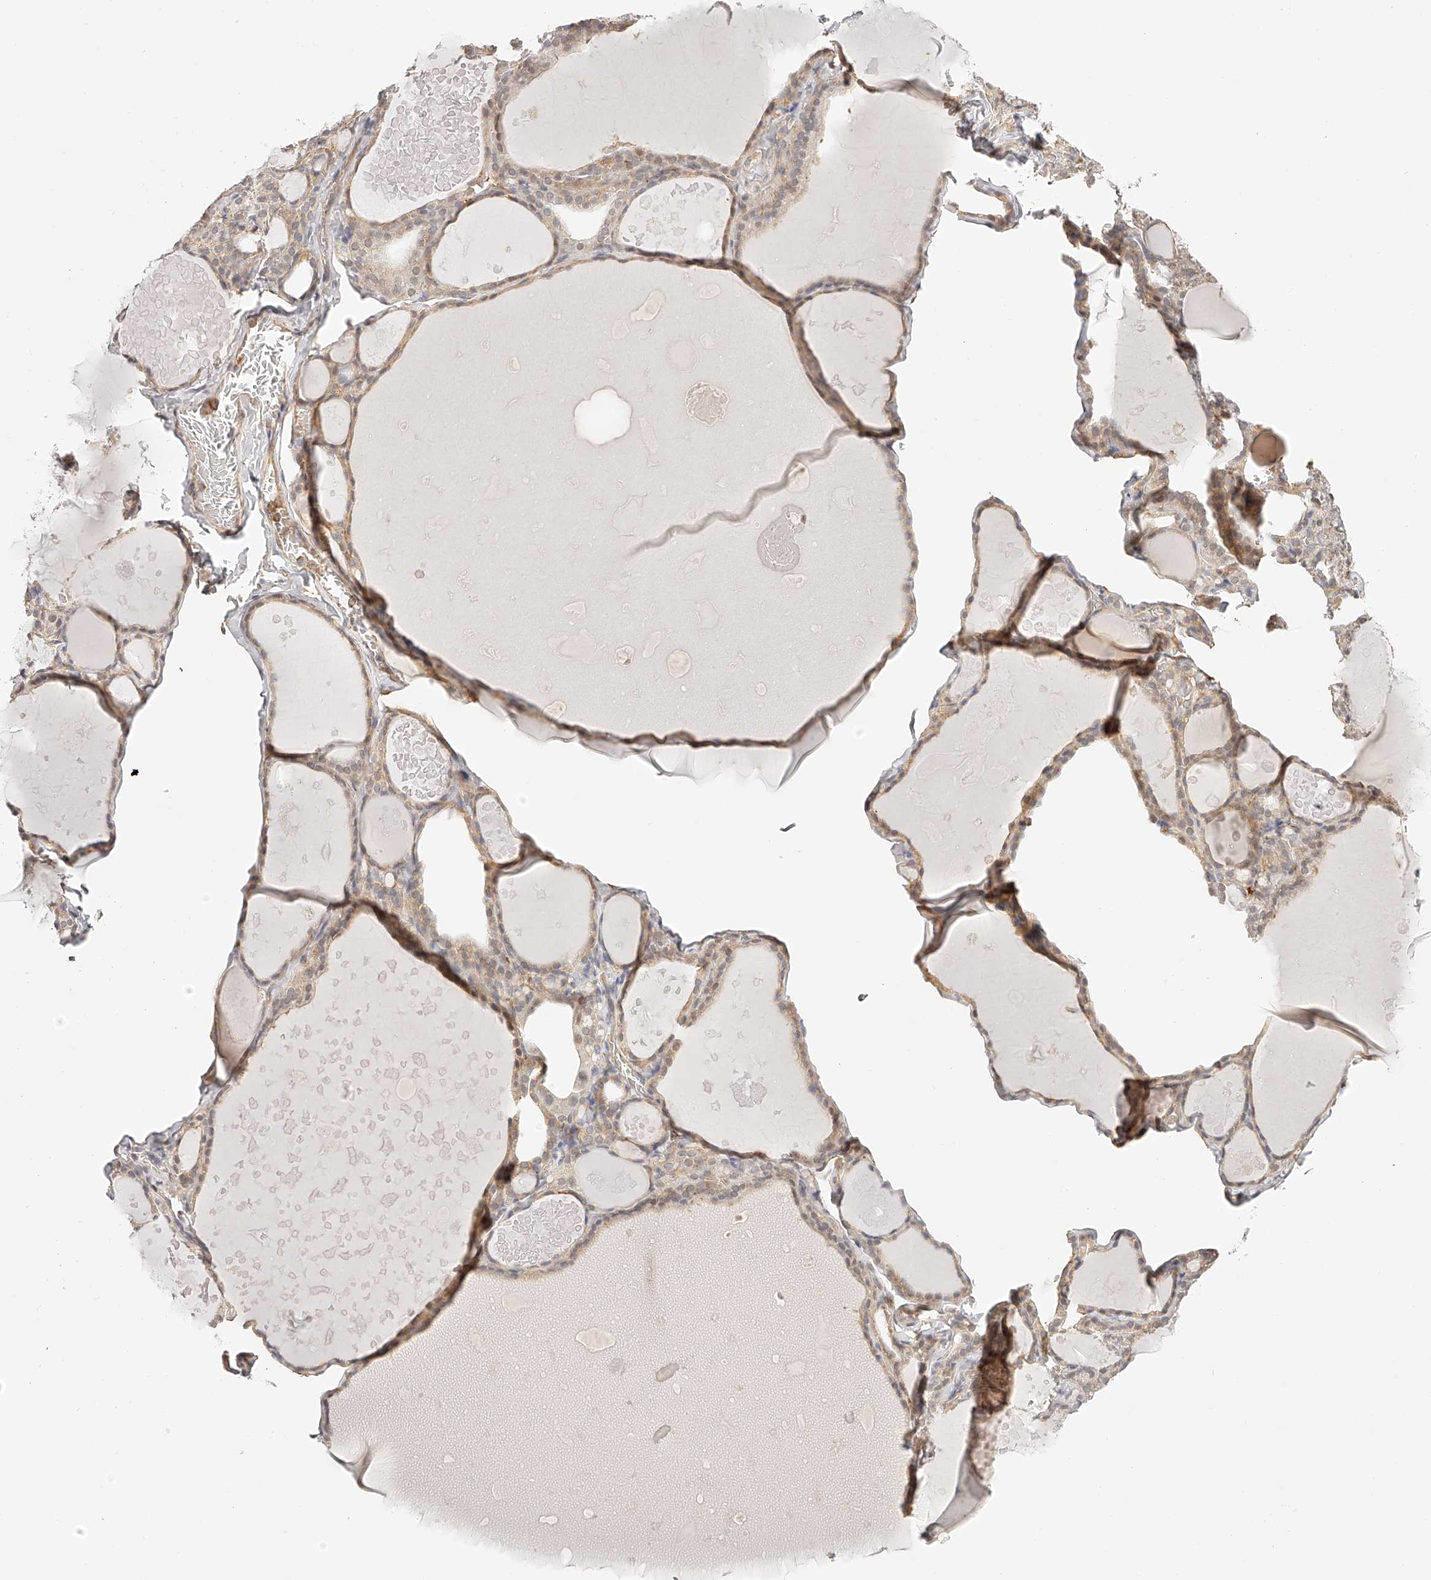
{"staining": {"intensity": "weak", "quantity": "25%-75%", "location": "cytoplasmic/membranous"}, "tissue": "thyroid gland", "cell_type": "Glandular cells", "image_type": "normal", "snomed": [{"axis": "morphology", "description": "Normal tissue, NOS"}, {"axis": "topography", "description": "Thyroid gland"}], "caption": "Immunohistochemical staining of unremarkable thyroid gland demonstrates 25%-75% levels of weak cytoplasmic/membranous protein expression in about 25%-75% of glandular cells.", "gene": "SYNC", "patient": {"sex": "male", "age": 56}}